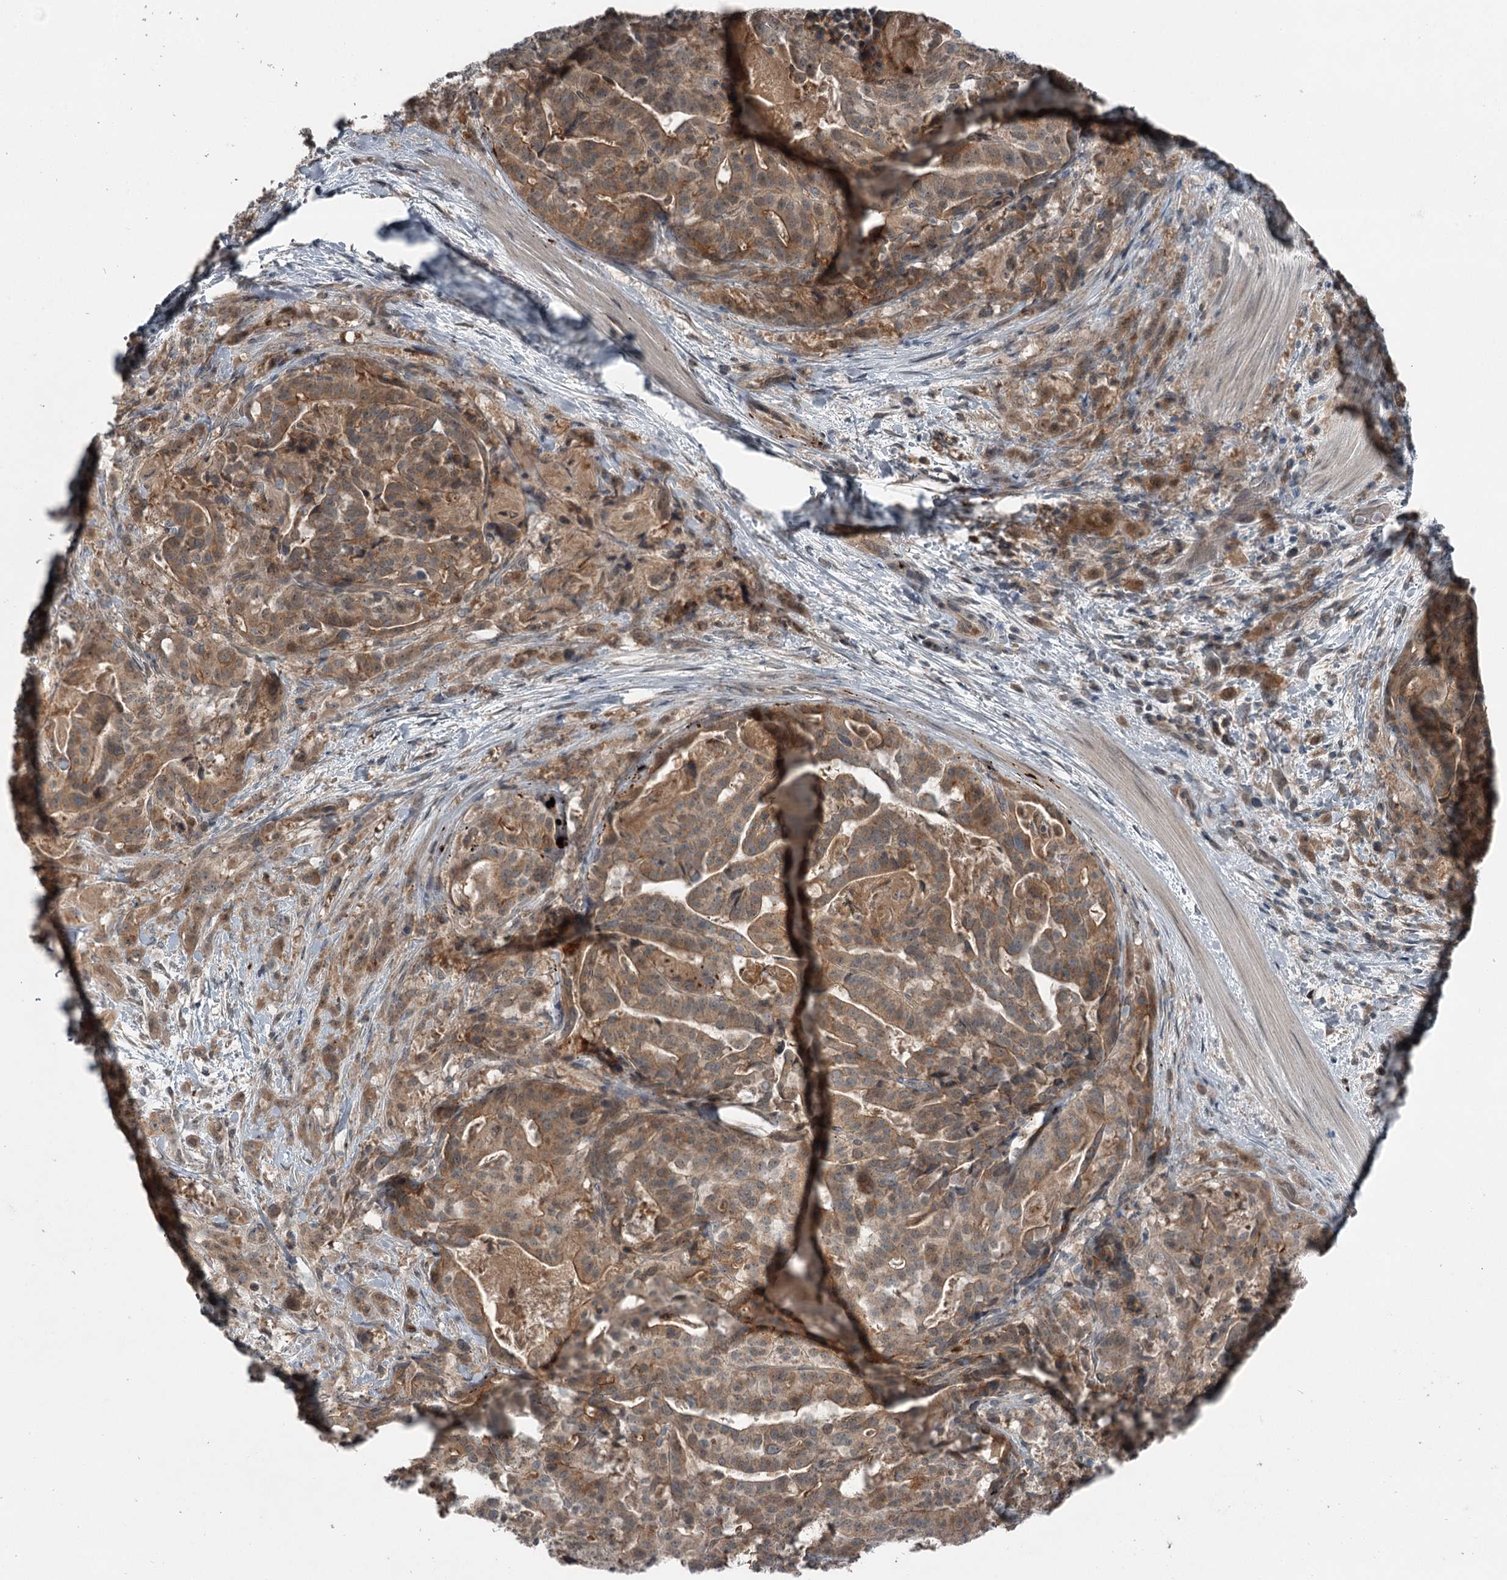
{"staining": {"intensity": "weak", "quantity": ">75%", "location": "cytoplasmic/membranous"}, "tissue": "stomach cancer", "cell_type": "Tumor cells", "image_type": "cancer", "snomed": [{"axis": "morphology", "description": "Adenocarcinoma, NOS"}, {"axis": "topography", "description": "Stomach"}], "caption": "Immunohistochemical staining of stomach cancer (adenocarcinoma) demonstrates weak cytoplasmic/membranous protein expression in about >75% of tumor cells.", "gene": "SLC39A8", "patient": {"sex": "male", "age": 48}}